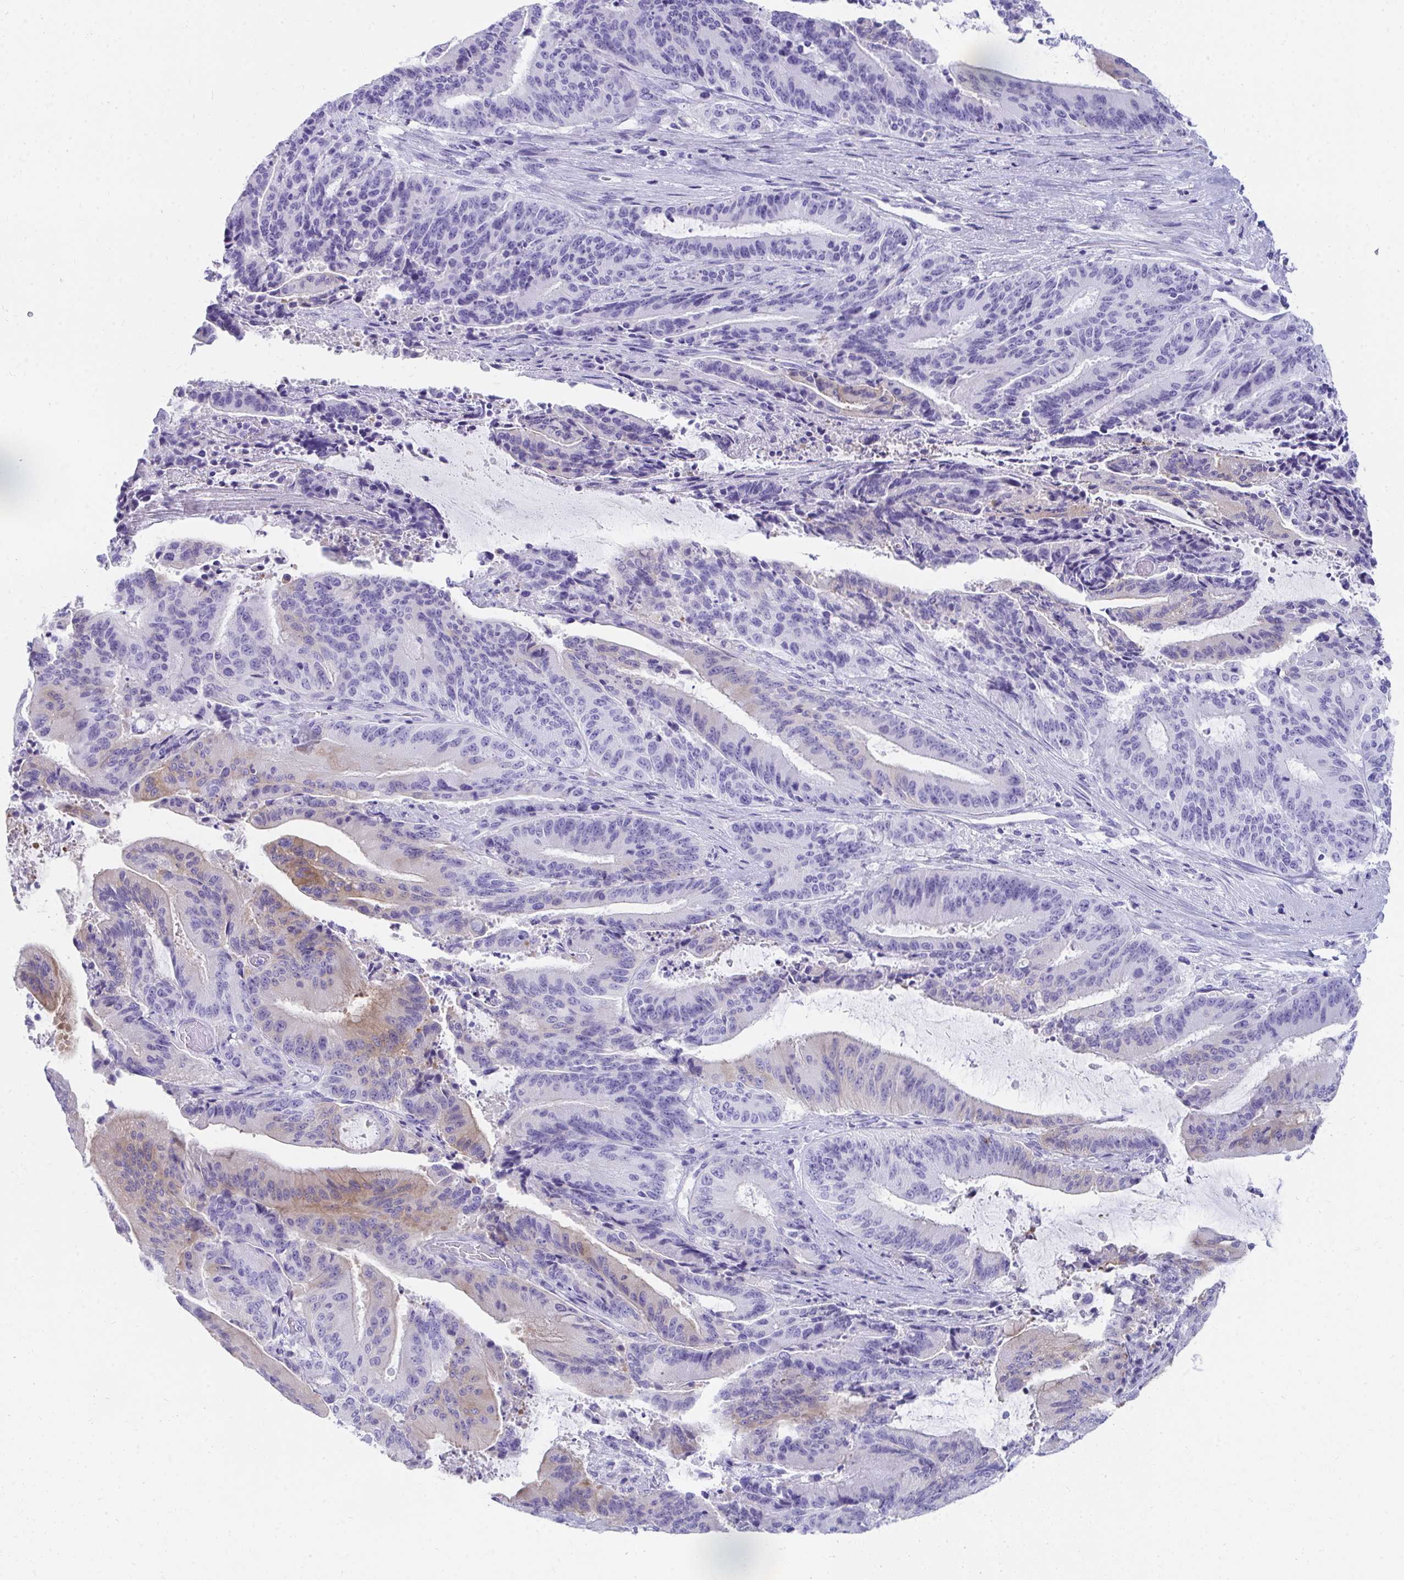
{"staining": {"intensity": "weak", "quantity": "<25%", "location": "cytoplasmic/membranous"}, "tissue": "liver cancer", "cell_type": "Tumor cells", "image_type": "cancer", "snomed": [{"axis": "morphology", "description": "Normal tissue, NOS"}, {"axis": "morphology", "description": "Cholangiocarcinoma"}, {"axis": "topography", "description": "Liver"}, {"axis": "topography", "description": "Peripheral nerve tissue"}], "caption": "High power microscopy histopathology image of an IHC histopathology image of liver cancer, revealing no significant staining in tumor cells.", "gene": "SEC14L3", "patient": {"sex": "female", "age": 73}}